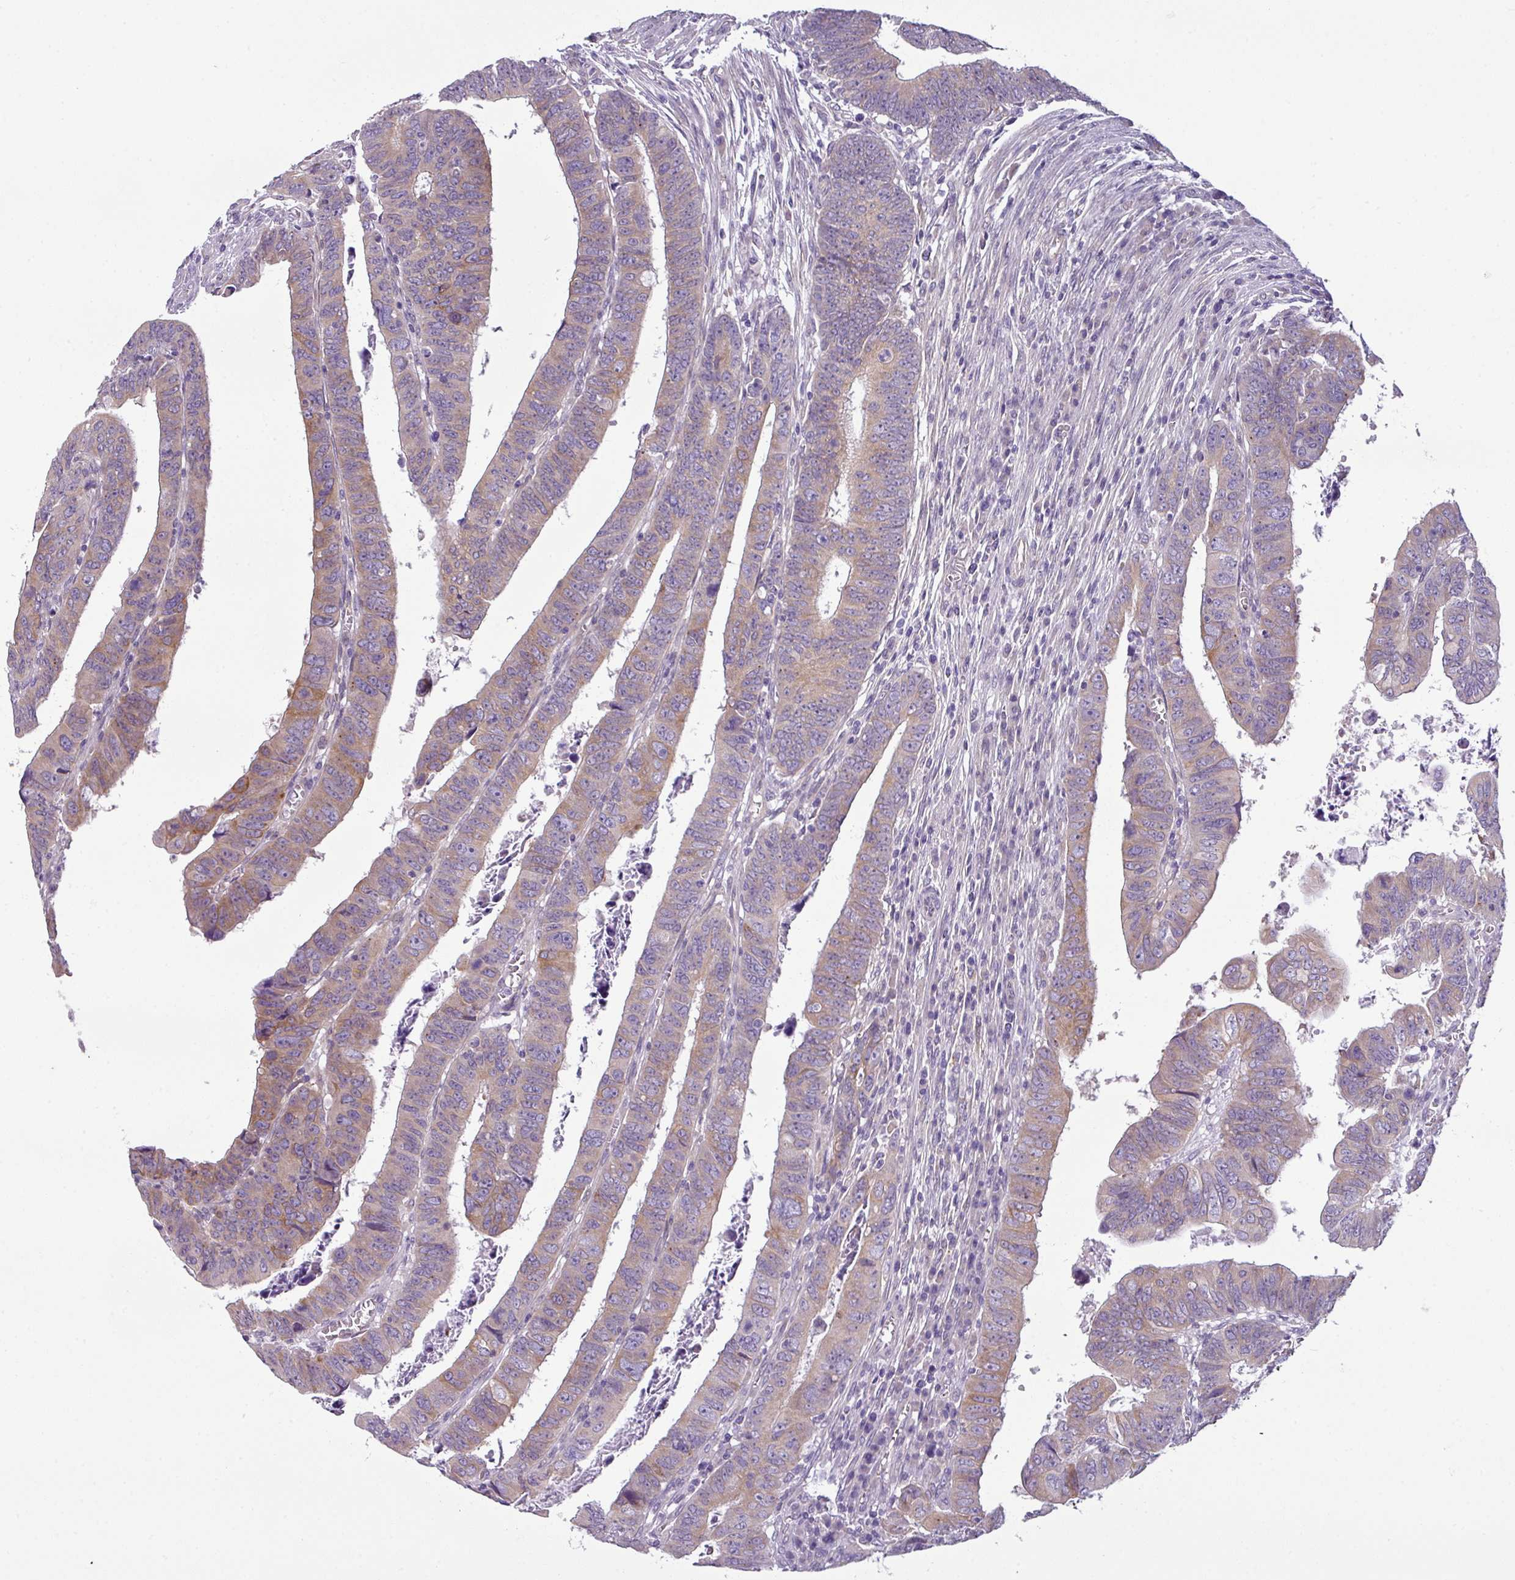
{"staining": {"intensity": "moderate", "quantity": ">75%", "location": "cytoplasmic/membranous"}, "tissue": "colorectal cancer", "cell_type": "Tumor cells", "image_type": "cancer", "snomed": [{"axis": "morphology", "description": "Normal tissue, NOS"}, {"axis": "morphology", "description": "Adenocarcinoma, NOS"}, {"axis": "topography", "description": "Rectum"}], "caption": "DAB immunohistochemical staining of human colorectal cancer (adenocarcinoma) shows moderate cytoplasmic/membranous protein staining in approximately >75% of tumor cells.", "gene": "TOR1AIP2", "patient": {"sex": "female", "age": 65}}